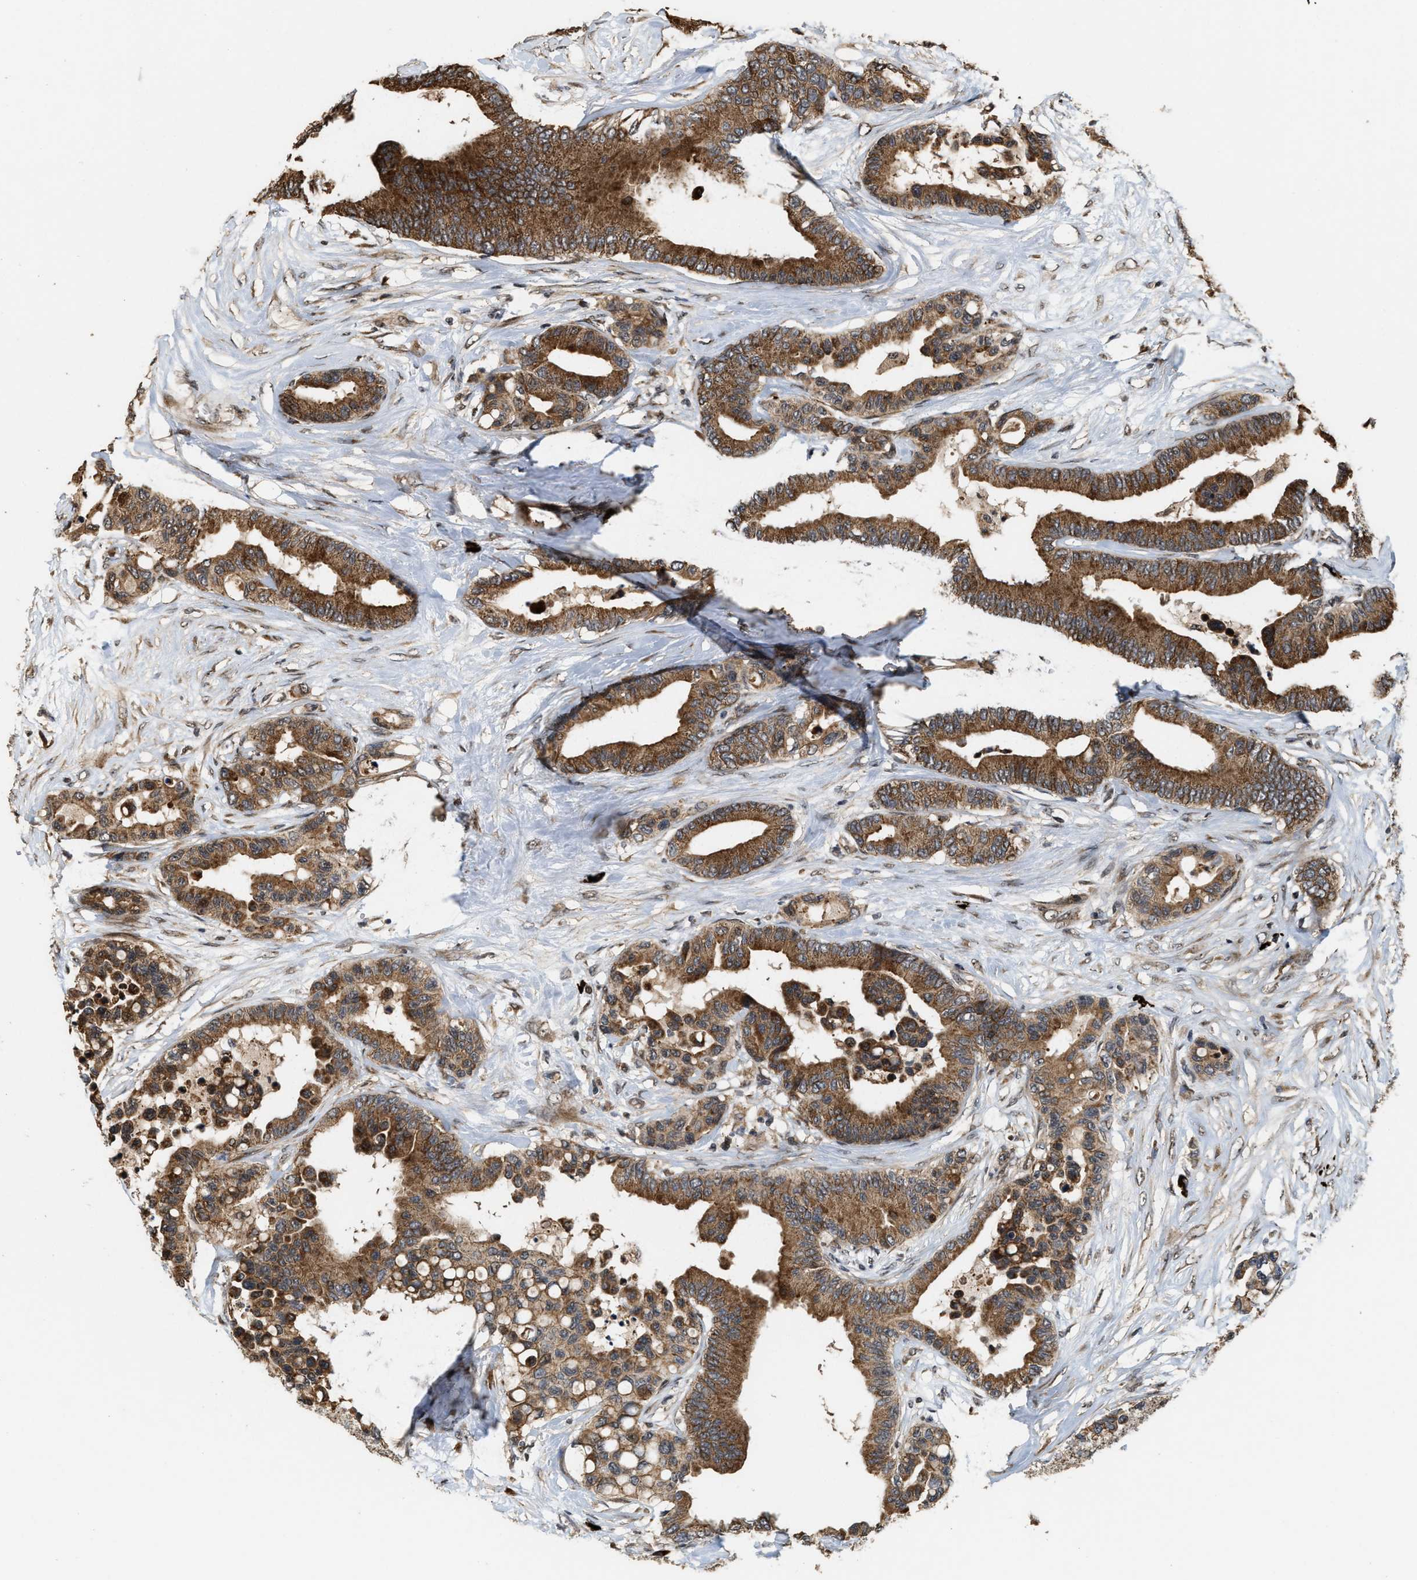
{"staining": {"intensity": "moderate", "quantity": ">75%", "location": "cytoplasmic/membranous"}, "tissue": "colorectal cancer", "cell_type": "Tumor cells", "image_type": "cancer", "snomed": [{"axis": "morphology", "description": "Adenocarcinoma, NOS"}, {"axis": "topography", "description": "Colon"}], "caption": "A medium amount of moderate cytoplasmic/membranous staining is identified in approximately >75% of tumor cells in colorectal cancer tissue. (brown staining indicates protein expression, while blue staining denotes nuclei).", "gene": "ELP2", "patient": {"sex": "male", "age": 82}}